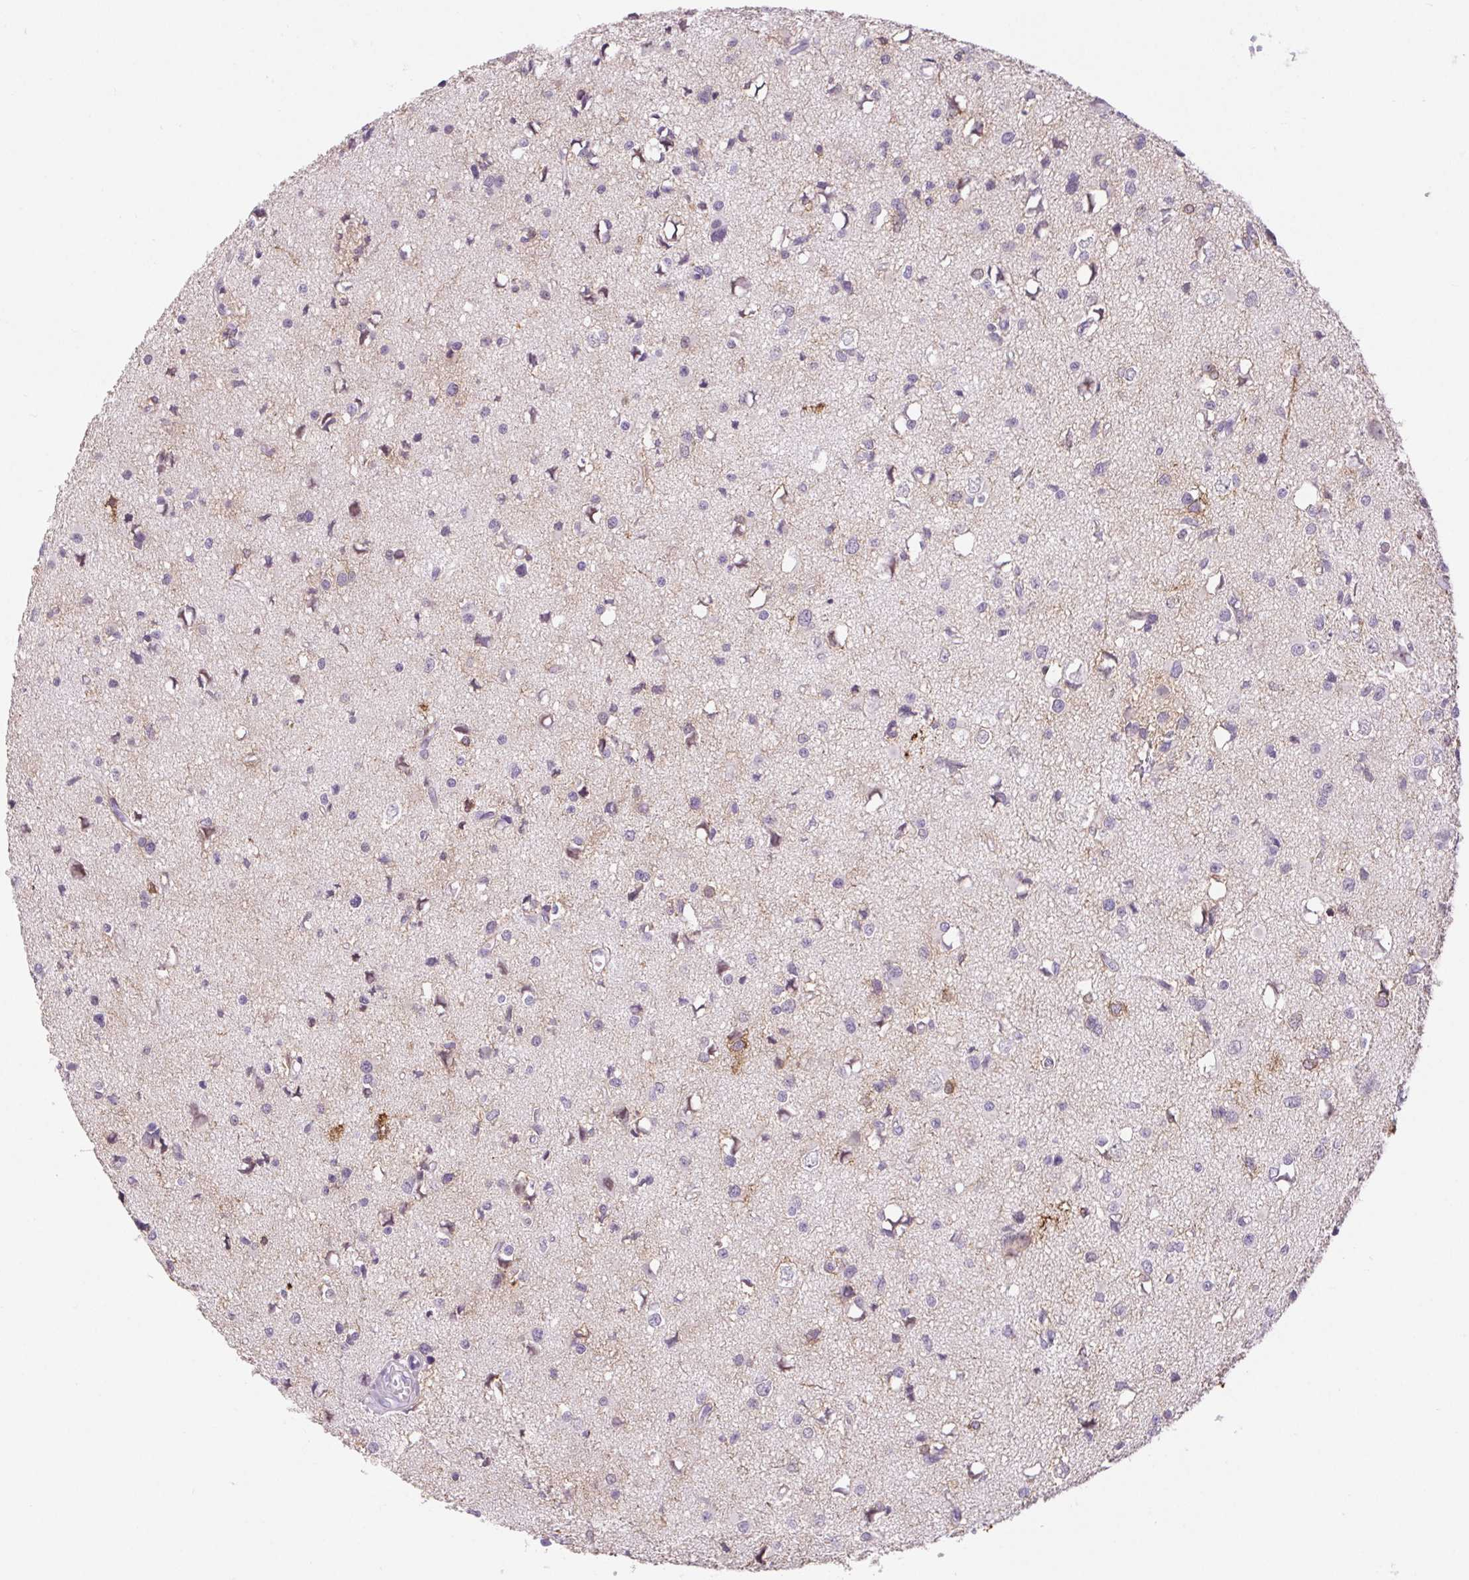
{"staining": {"intensity": "negative", "quantity": "none", "location": "none"}, "tissue": "glioma", "cell_type": "Tumor cells", "image_type": "cancer", "snomed": [{"axis": "morphology", "description": "Glioma, malignant, High grade"}, {"axis": "topography", "description": "Brain"}], "caption": "DAB (3,3'-diaminobenzidine) immunohistochemical staining of human malignant high-grade glioma reveals no significant expression in tumor cells.", "gene": "BCAS1", "patient": {"sex": "male", "age": 54}}